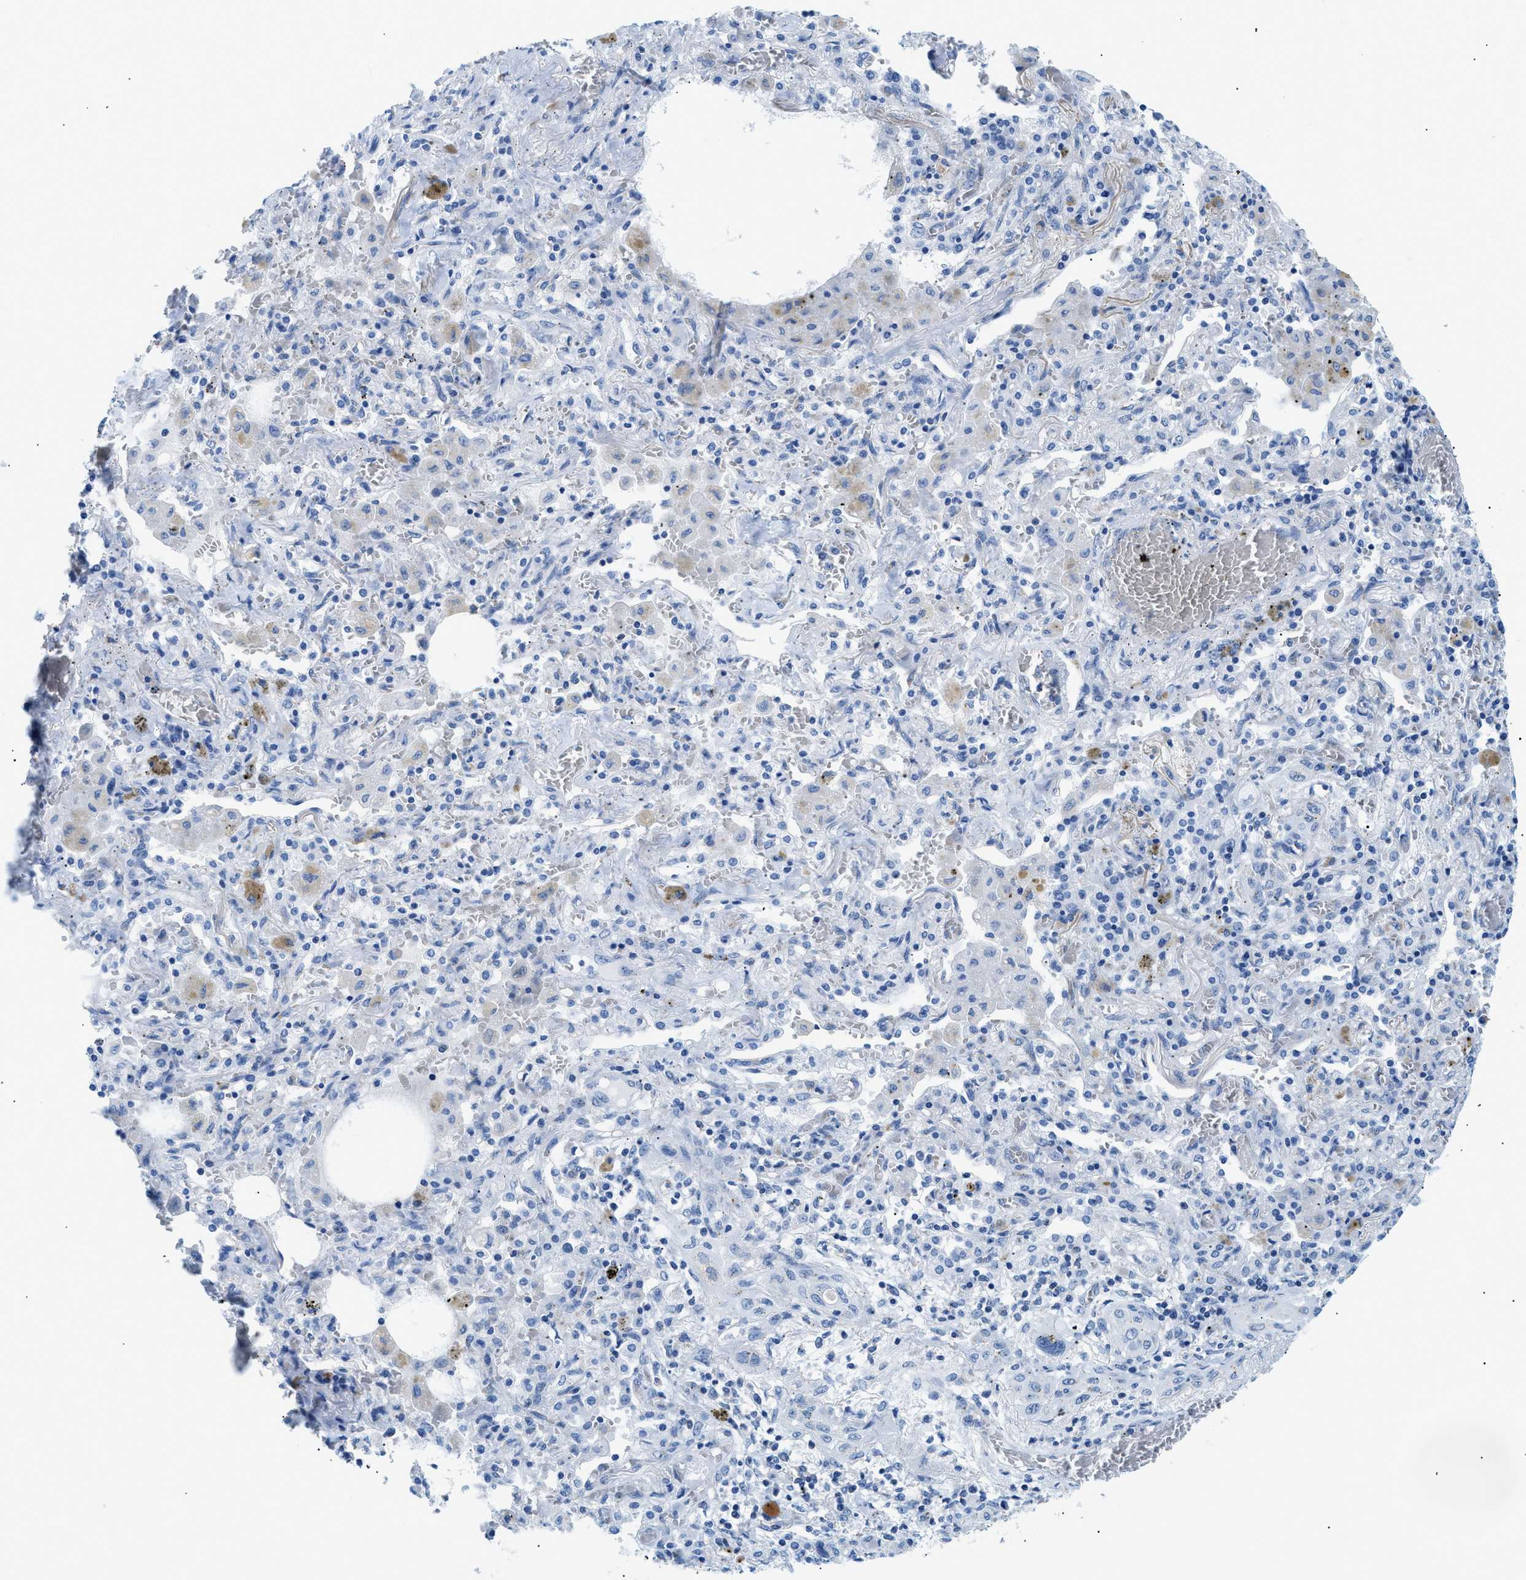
{"staining": {"intensity": "negative", "quantity": "none", "location": "none"}, "tissue": "lung cancer", "cell_type": "Tumor cells", "image_type": "cancer", "snomed": [{"axis": "morphology", "description": "Squamous cell carcinoma, NOS"}, {"axis": "topography", "description": "Lung"}], "caption": "An IHC image of lung squamous cell carcinoma is shown. There is no staining in tumor cells of lung squamous cell carcinoma.", "gene": "FDCSP", "patient": {"sex": "female", "age": 47}}